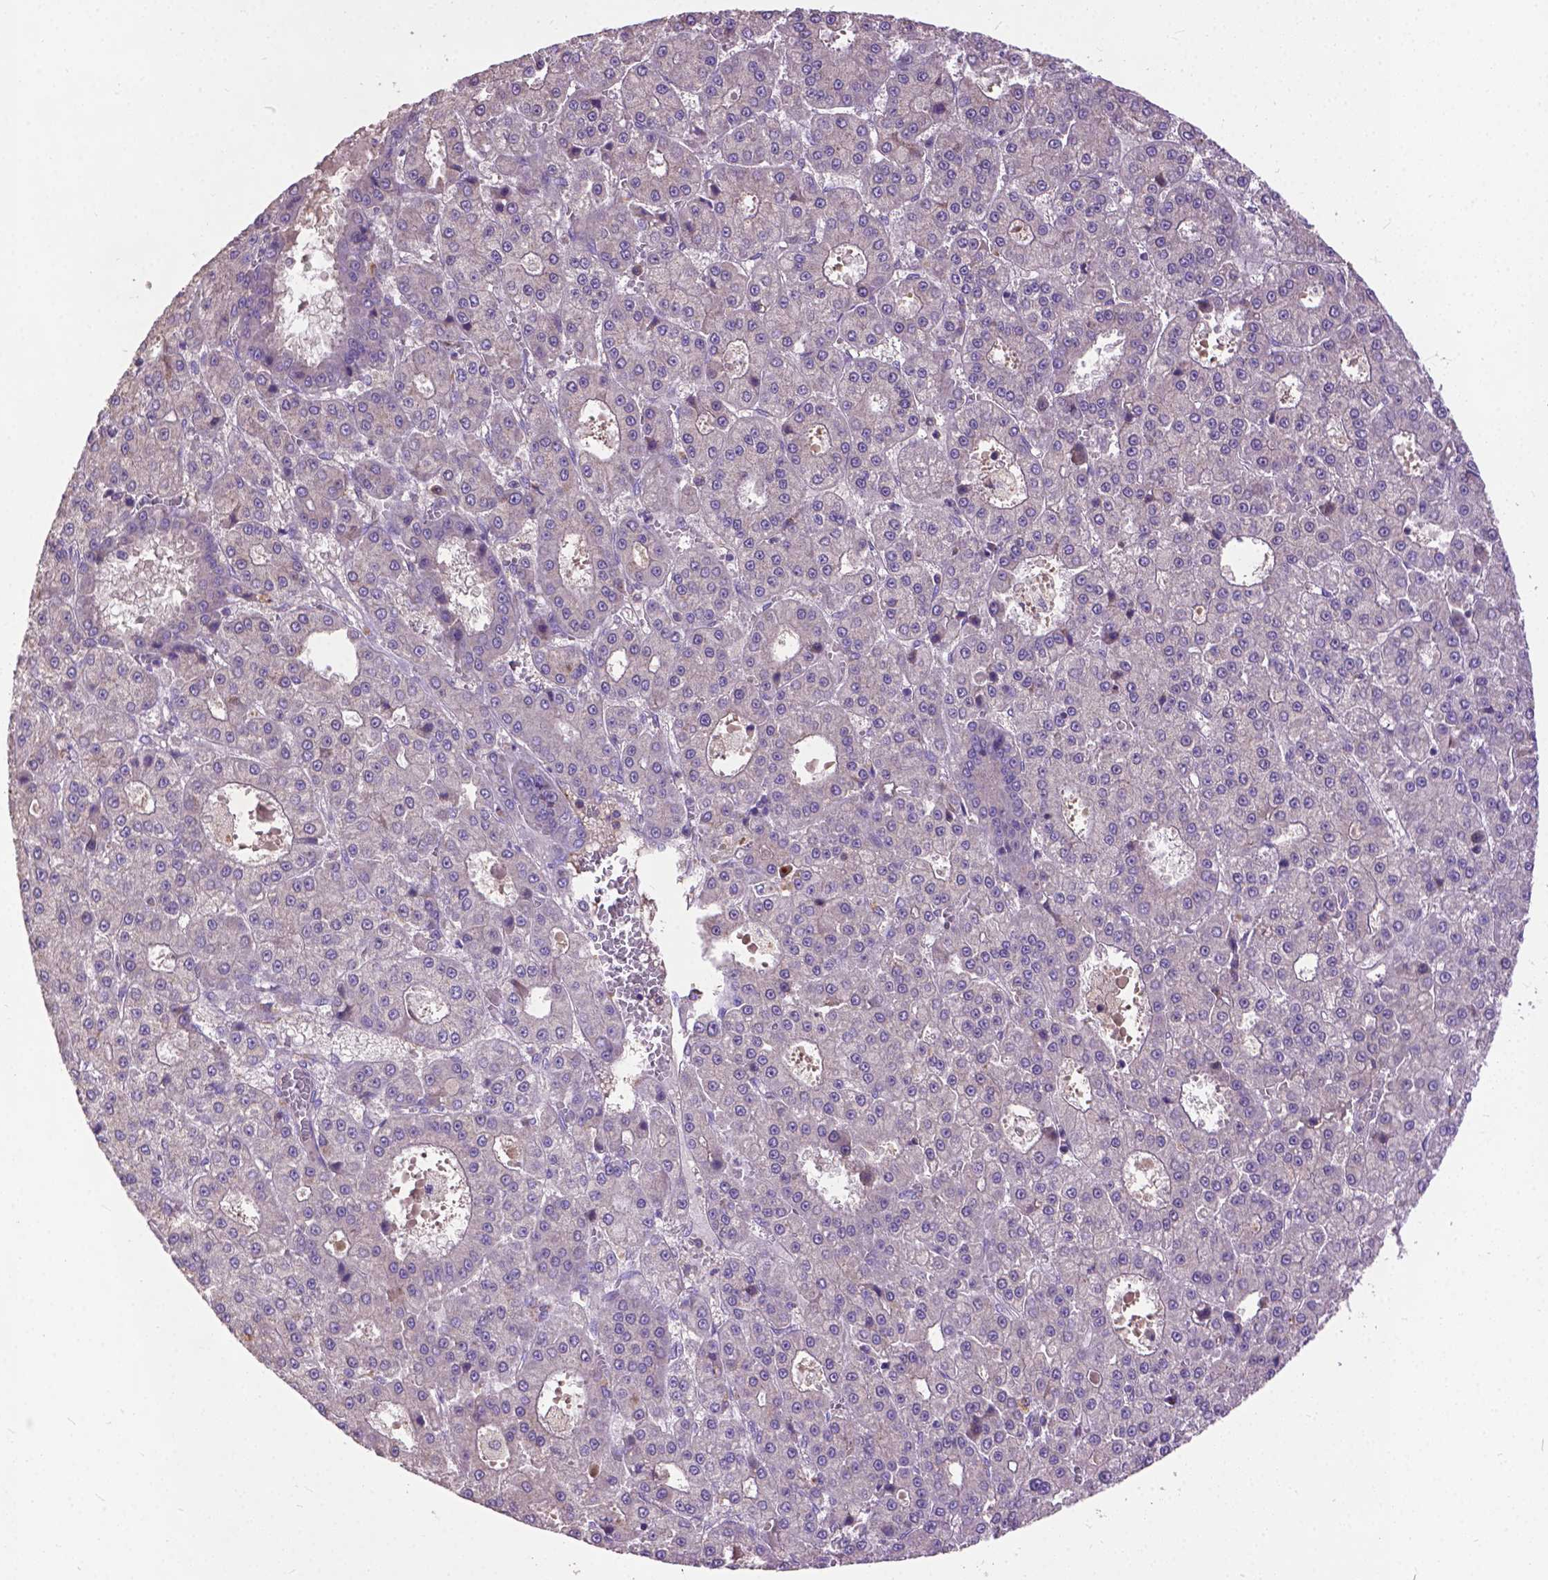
{"staining": {"intensity": "negative", "quantity": "none", "location": "none"}, "tissue": "liver cancer", "cell_type": "Tumor cells", "image_type": "cancer", "snomed": [{"axis": "morphology", "description": "Carcinoma, Hepatocellular, NOS"}, {"axis": "topography", "description": "Liver"}], "caption": "Liver cancer (hepatocellular carcinoma) stained for a protein using immunohistochemistry (IHC) displays no staining tumor cells.", "gene": "ZNF337", "patient": {"sex": "male", "age": 70}}